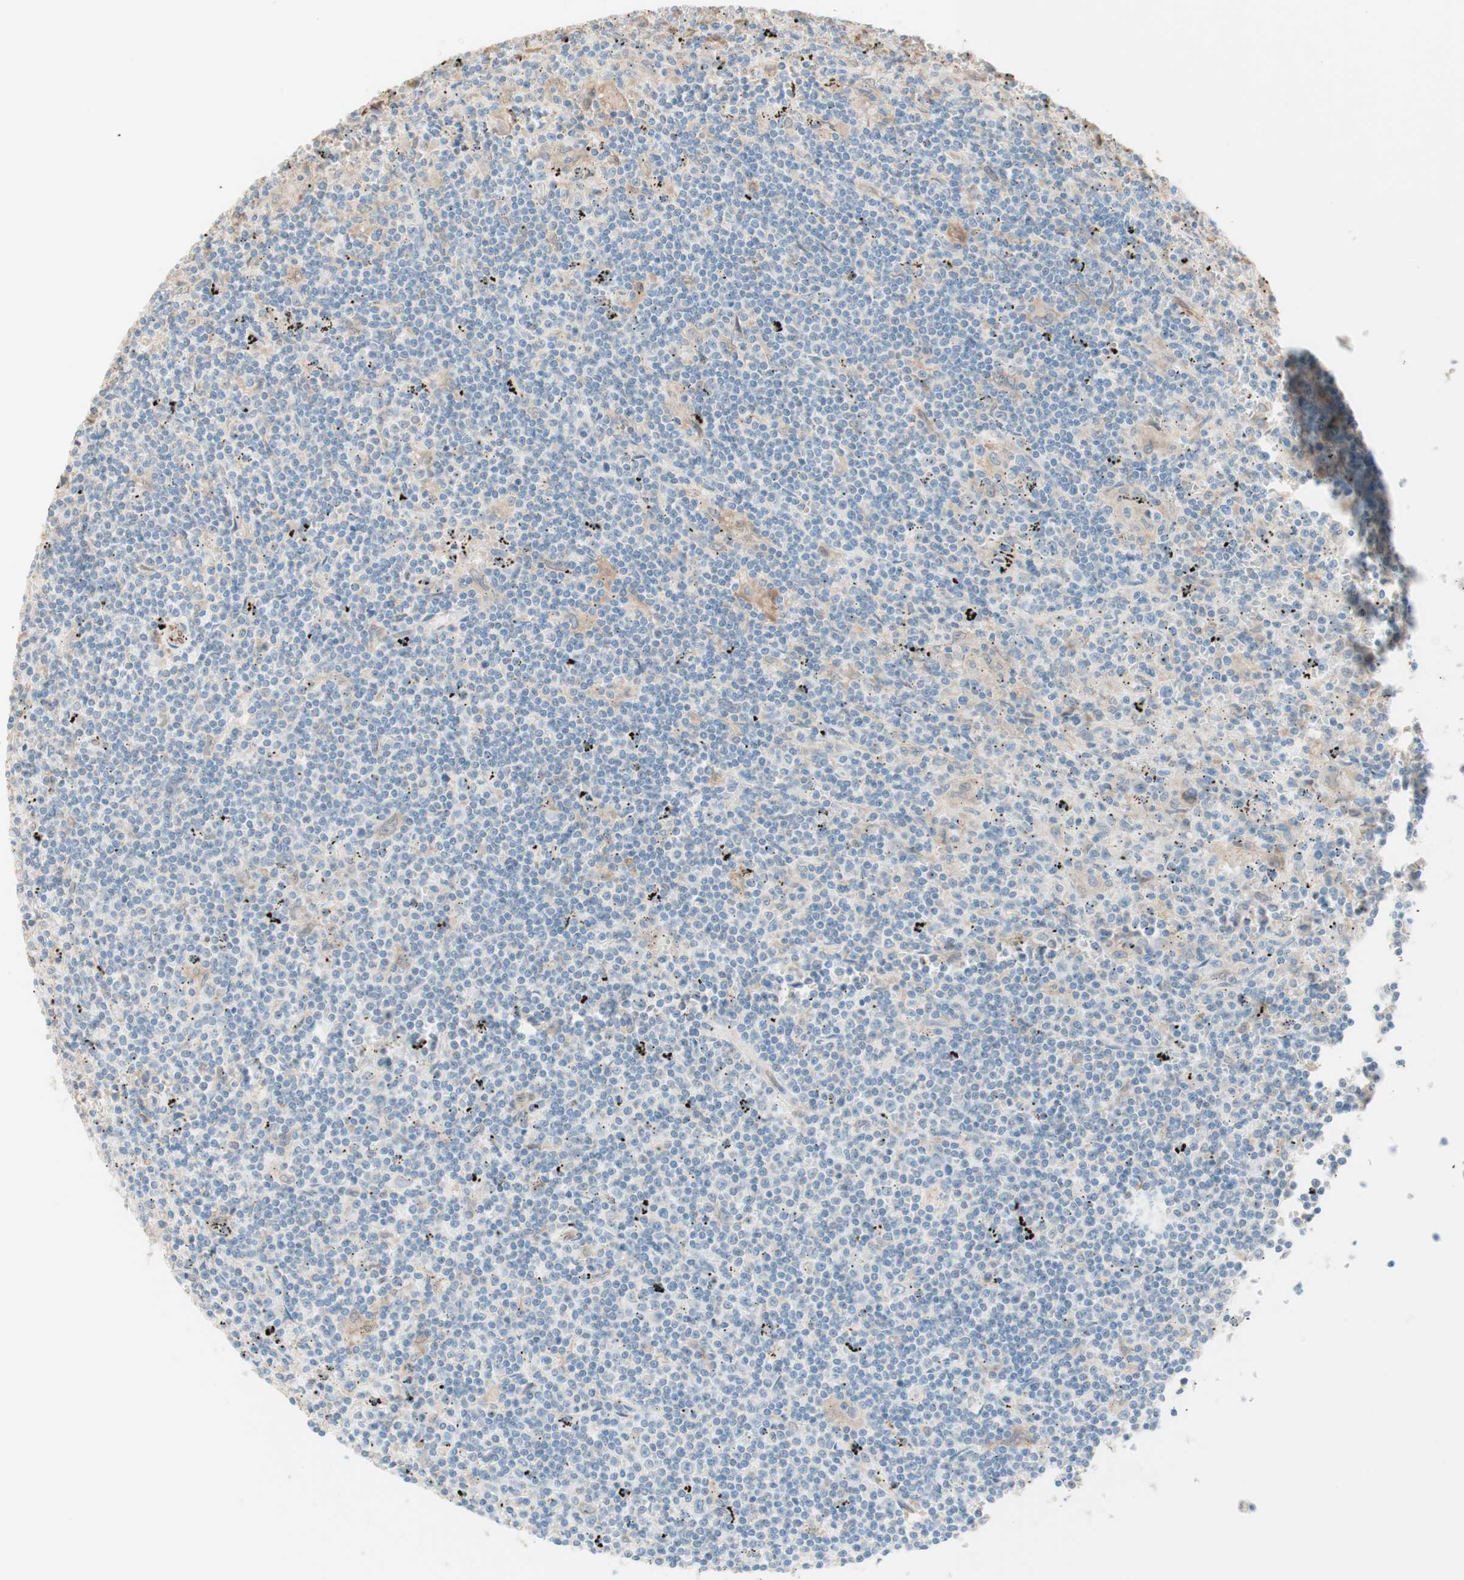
{"staining": {"intensity": "negative", "quantity": "none", "location": "none"}, "tissue": "lymphoma", "cell_type": "Tumor cells", "image_type": "cancer", "snomed": [{"axis": "morphology", "description": "Malignant lymphoma, non-Hodgkin's type, Low grade"}, {"axis": "topography", "description": "Spleen"}], "caption": "IHC photomicrograph of neoplastic tissue: lymphoma stained with DAB shows no significant protein positivity in tumor cells. (DAB immunohistochemistry visualized using brightfield microscopy, high magnification).", "gene": "COMT", "patient": {"sex": "male", "age": 76}}